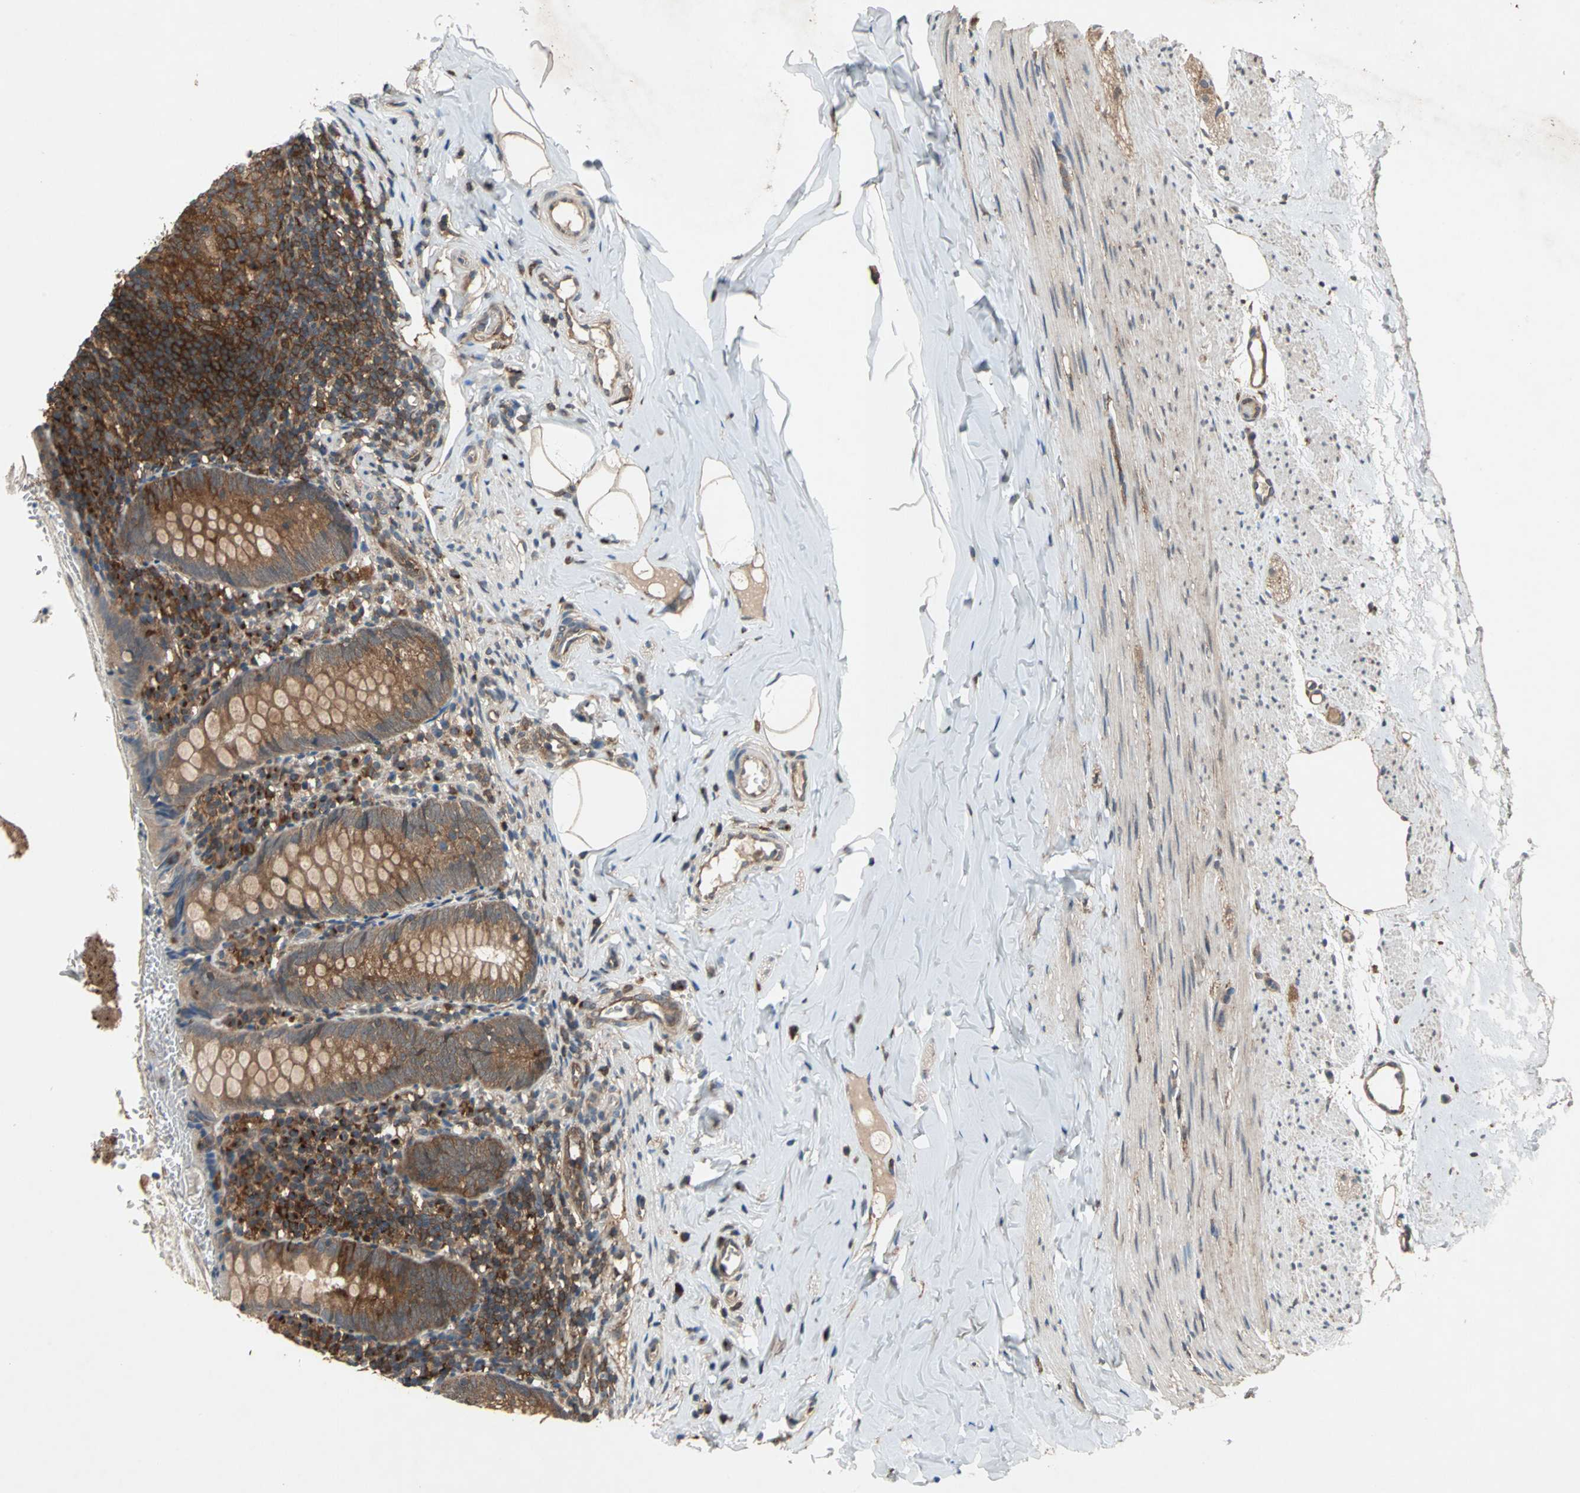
{"staining": {"intensity": "moderate", "quantity": ">75%", "location": "cytoplasmic/membranous"}, "tissue": "appendix", "cell_type": "Glandular cells", "image_type": "normal", "snomed": [{"axis": "morphology", "description": "Normal tissue, NOS"}, {"axis": "topography", "description": "Appendix"}], "caption": "Glandular cells demonstrate moderate cytoplasmic/membranous staining in approximately >75% of cells in unremarkable appendix. The protein of interest is shown in brown color, while the nuclei are stained blue.", "gene": "NFKBIE", "patient": {"sex": "female", "age": 10}}